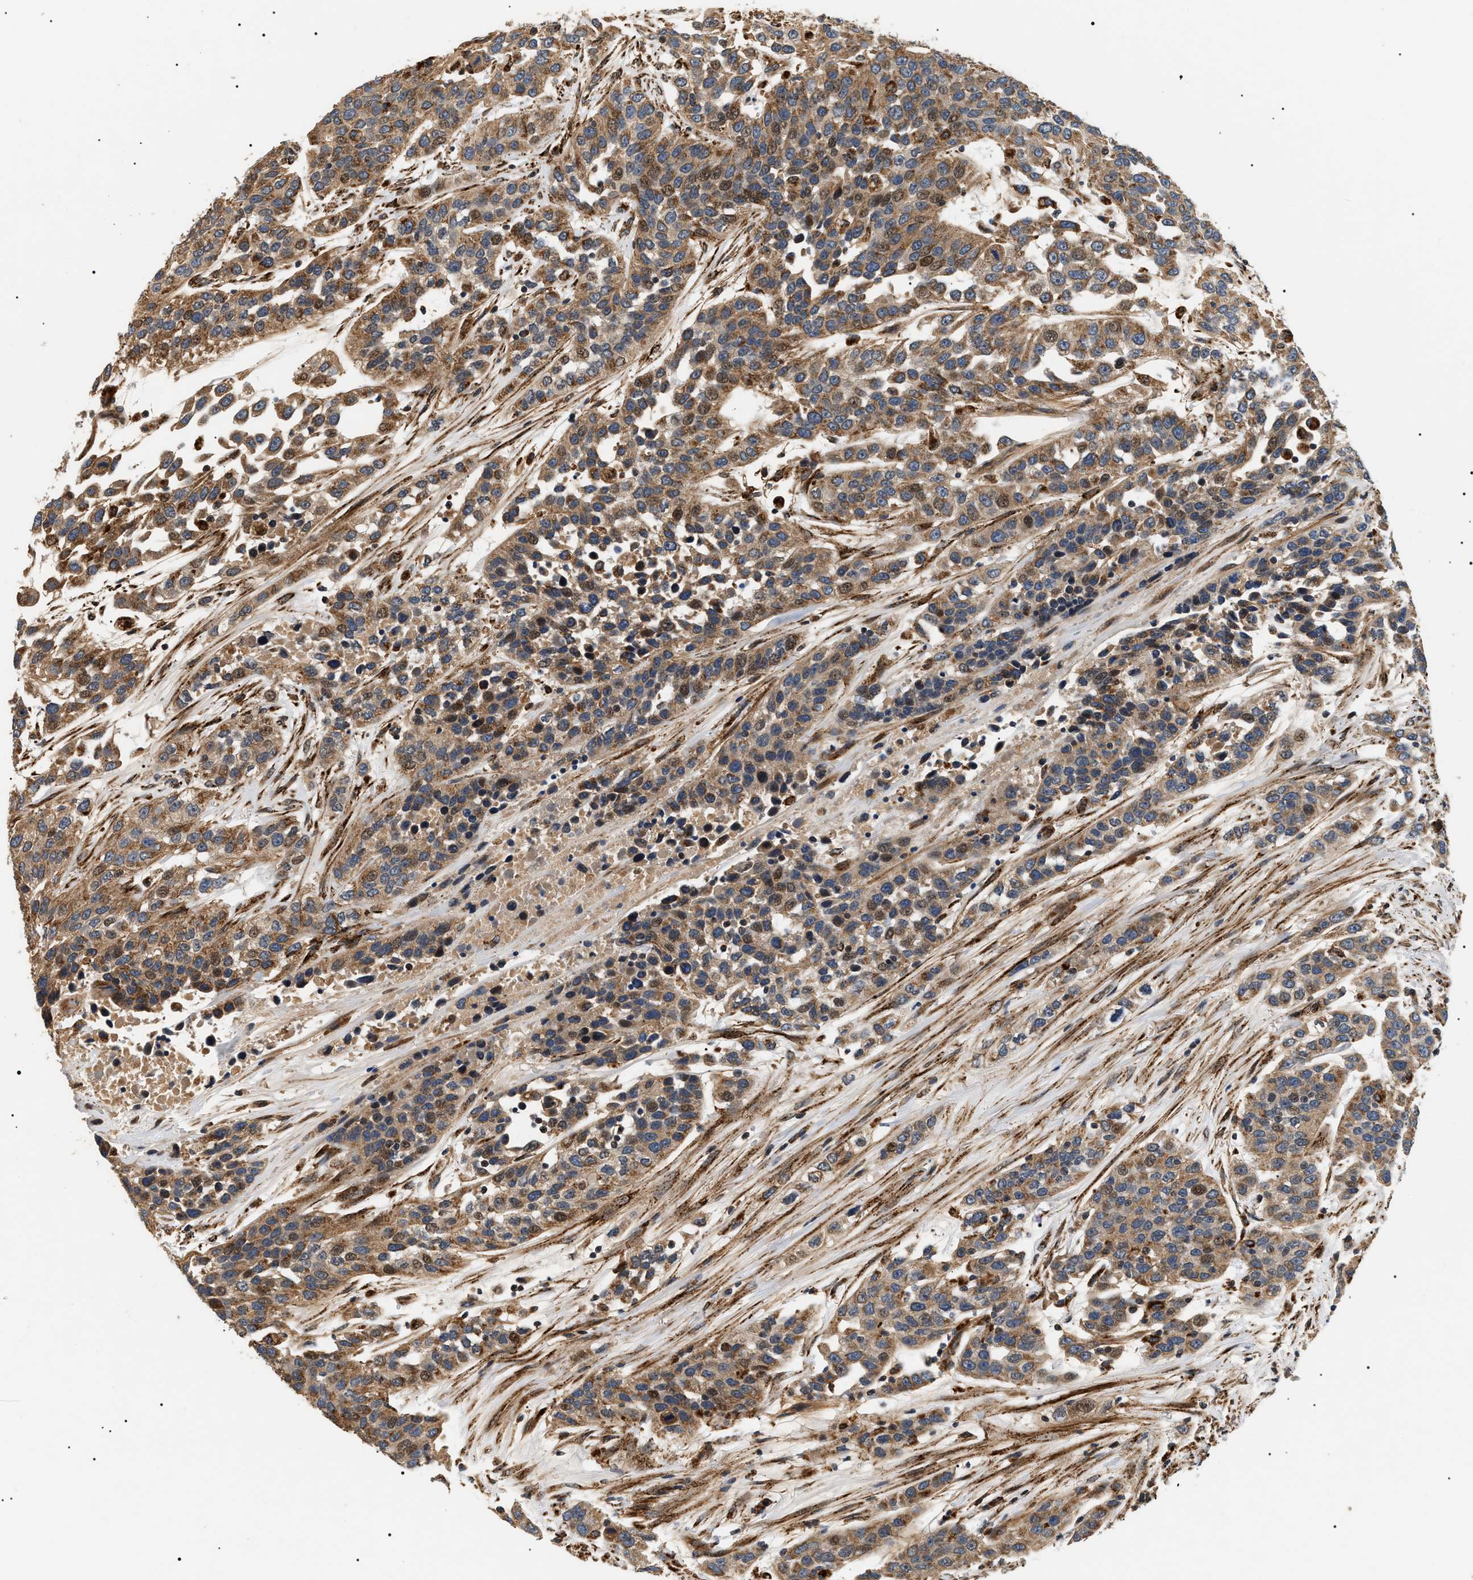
{"staining": {"intensity": "moderate", "quantity": ">75%", "location": "cytoplasmic/membranous,nuclear"}, "tissue": "urothelial cancer", "cell_type": "Tumor cells", "image_type": "cancer", "snomed": [{"axis": "morphology", "description": "Urothelial carcinoma, High grade"}, {"axis": "topography", "description": "Urinary bladder"}], "caption": "Protein expression analysis of human high-grade urothelial carcinoma reveals moderate cytoplasmic/membranous and nuclear expression in approximately >75% of tumor cells. The staining was performed using DAB, with brown indicating positive protein expression. Nuclei are stained blue with hematoxylin.", "gene": "ZBTB26", "patient": {"sex": "female", "age": 80}}